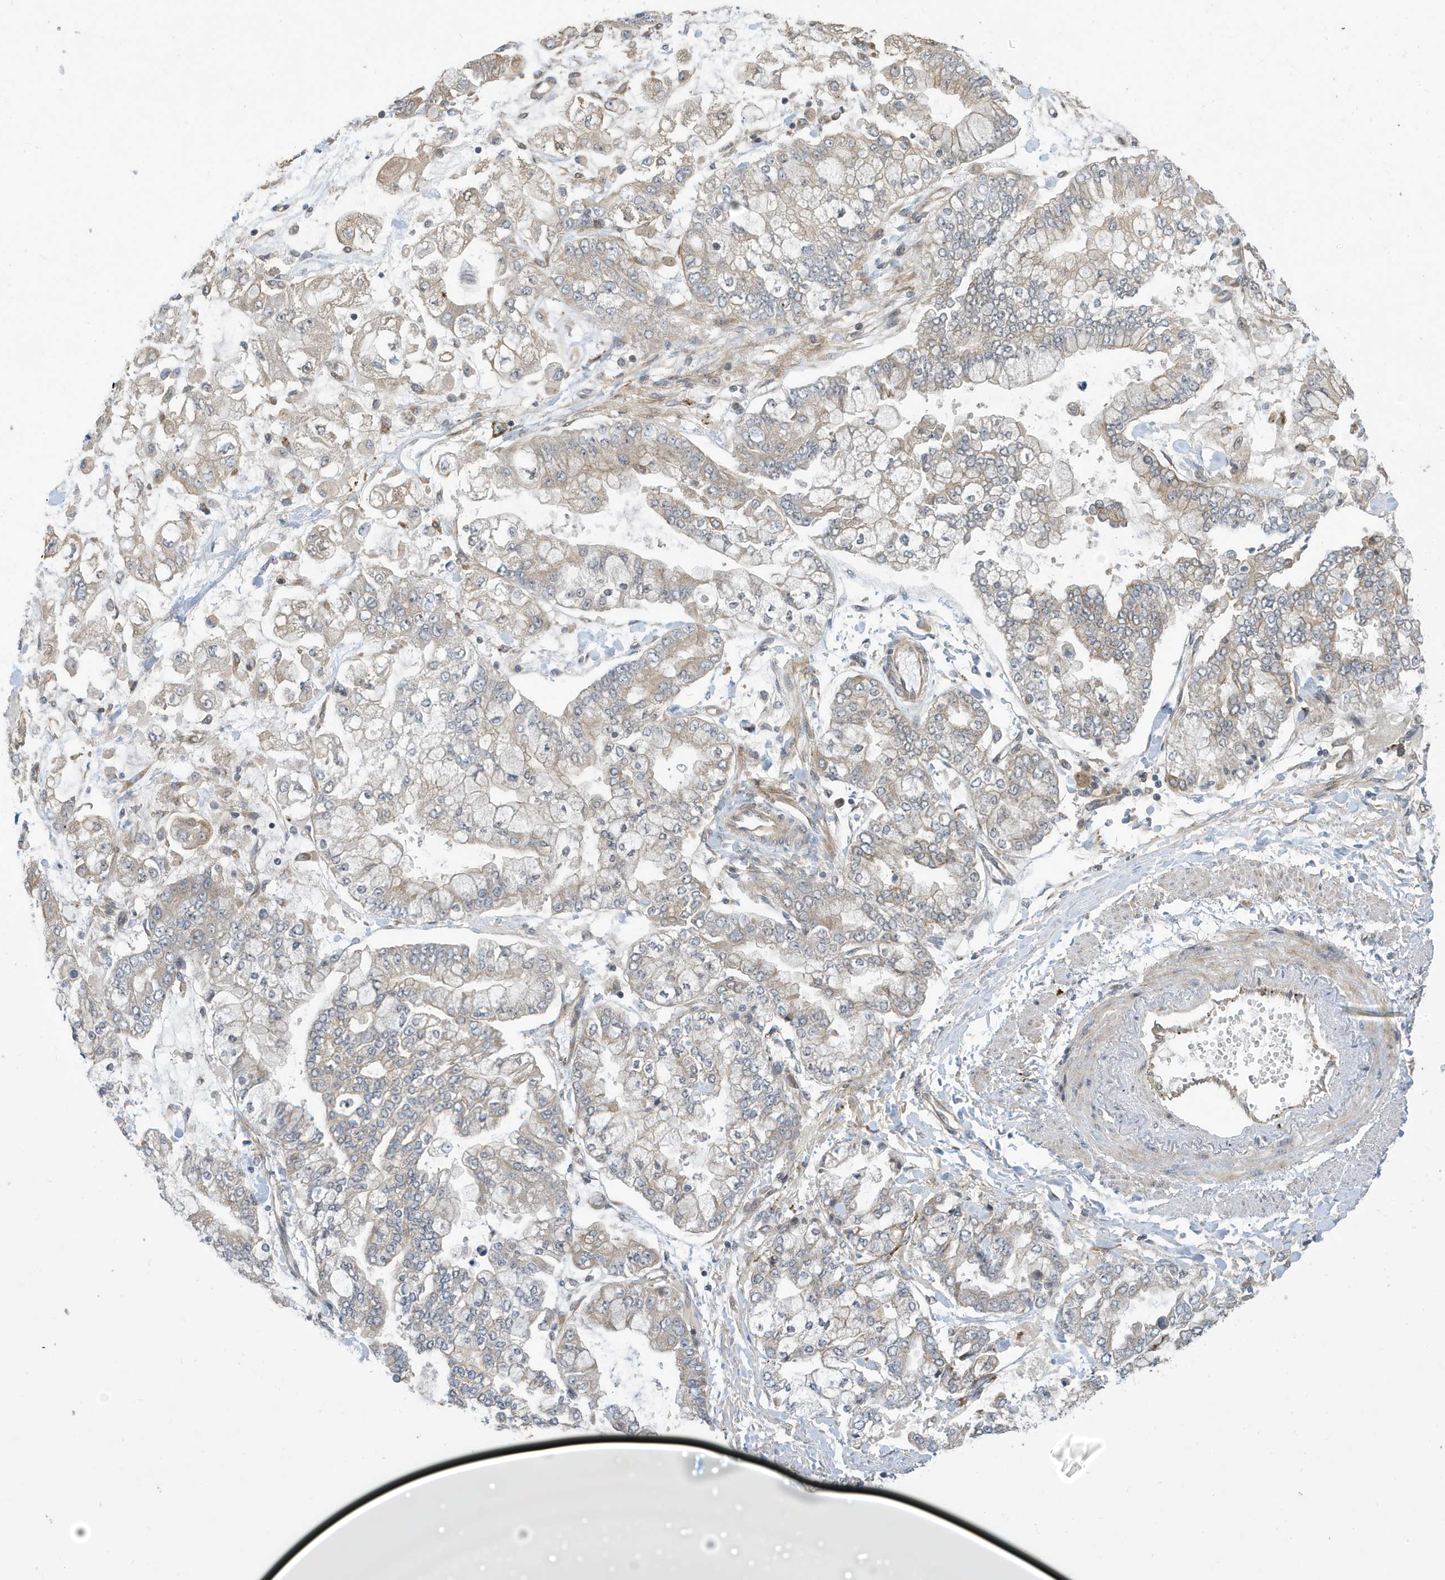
{"staining": {"intensity": "weak", "quantity": "25%-75%", "location": "cytoplasmic/membranous"}, "tissue": "stomach cancer", "cell_type": "Tumor cells", "image_type": "cancer", "snomed": [{"axis": "morphology", "description": "Normal tissue, NOS"}, {"axis": "morphology", "description": "Adenocarcinoma, NOS"}, {"axis": "topography", "description": "Stomach, upper"}, {"axis": "topography", "description": "Stomach"}], "caption": "A high-resolution histopathology image shows immunohistochemistry staining of stomach cancer (adenocarcinoma), which demonstrates weak cytoplasmic/membranous expression in about 25%-75% of tumor cells.", "gene": "NCOA7", "patient": {"sex": "male", "age": 76}}